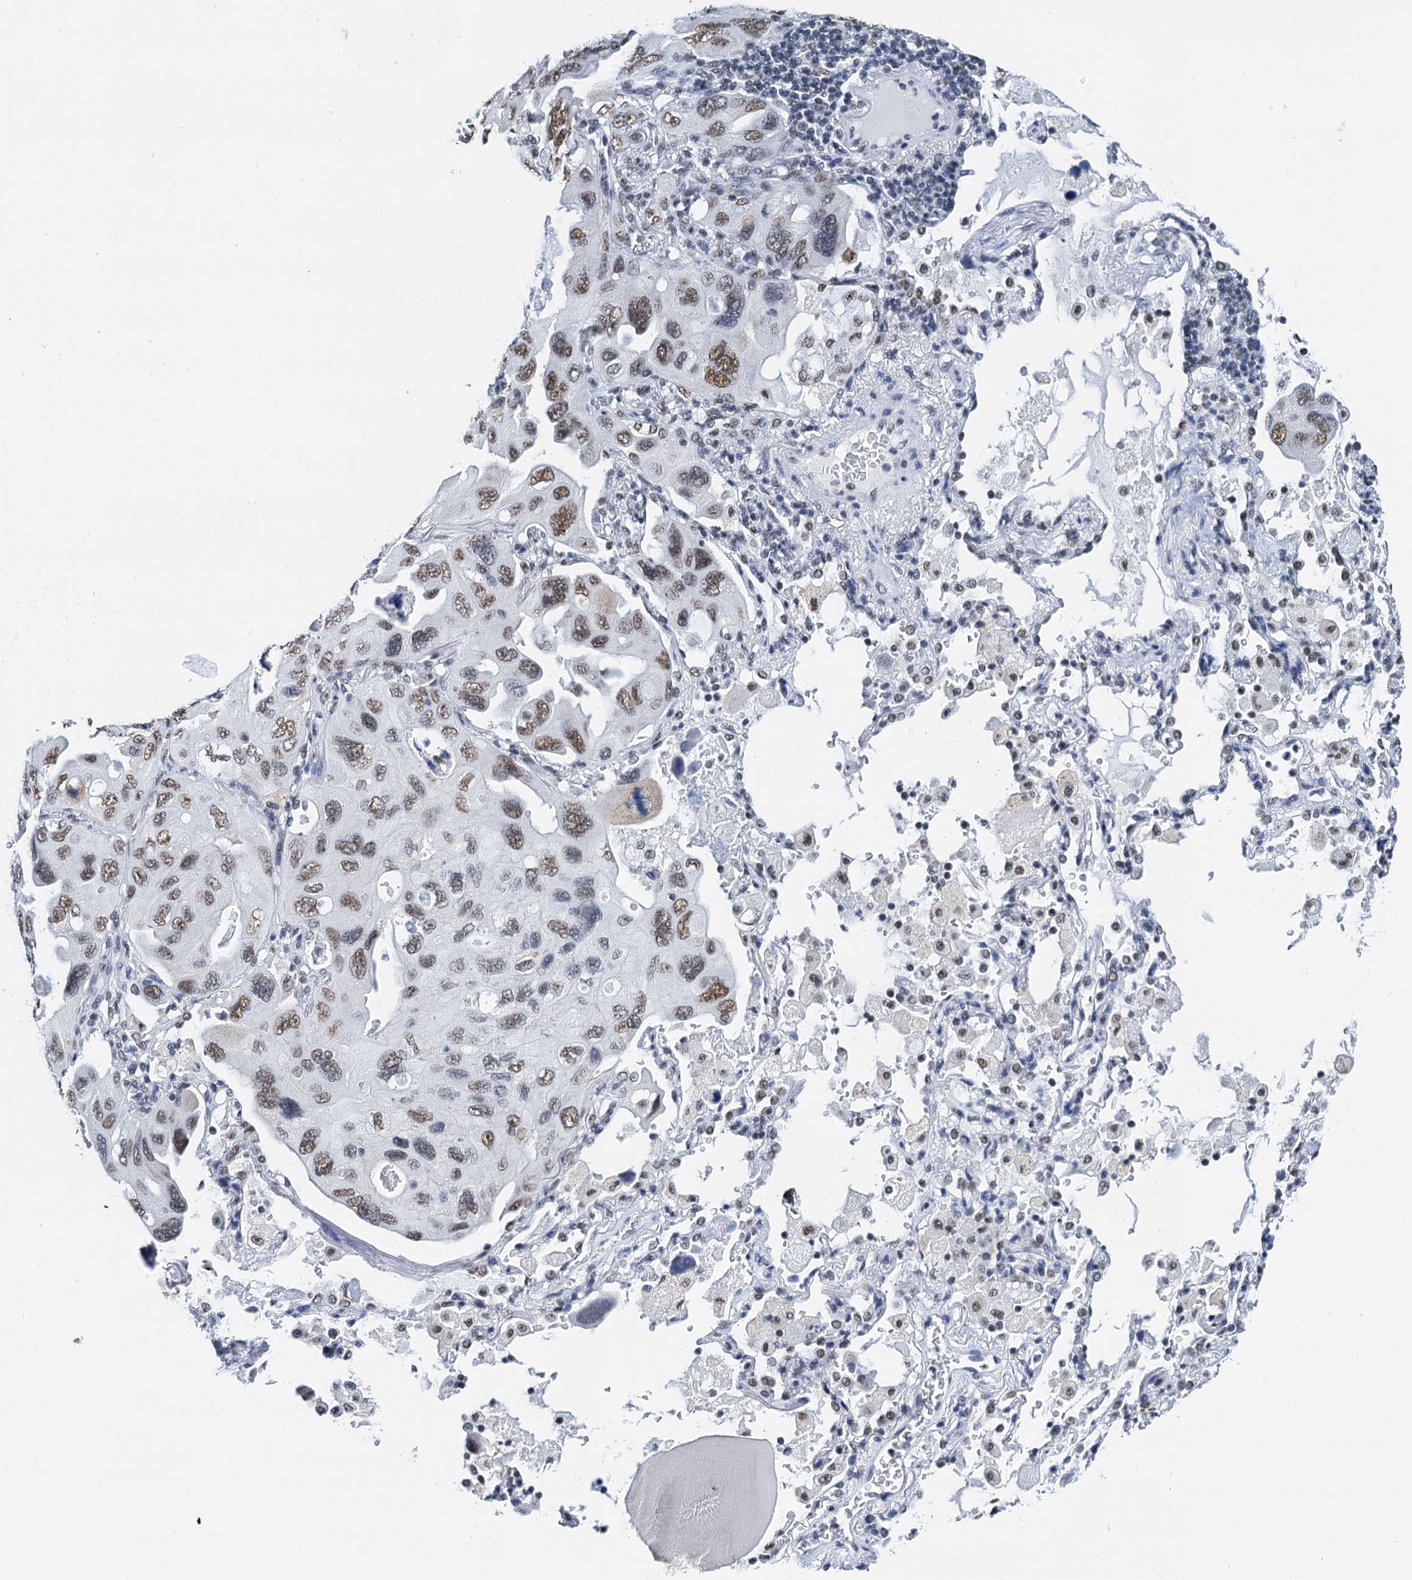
{"staining": {"intensity": "moderate", "quantity": ">75%", "location": "nuclear"}, "tissue": "lung cancer", "cell_type": "Tumor cells", "image_type": "cancer", "snomed": [{"axis": "morphology", "description": "Squamous cell carcinoma, NOS"}, {"axis": "topography", "description": "Lung"}], "caption": "Lung squamous cell carcinoma tissue demonstrates moderate nuclear positivity in about >75% of tumor cells, visualized by immunohistochemistry.", "gene": "SLTM", "patient": {"sex": "female", "age": 73}}